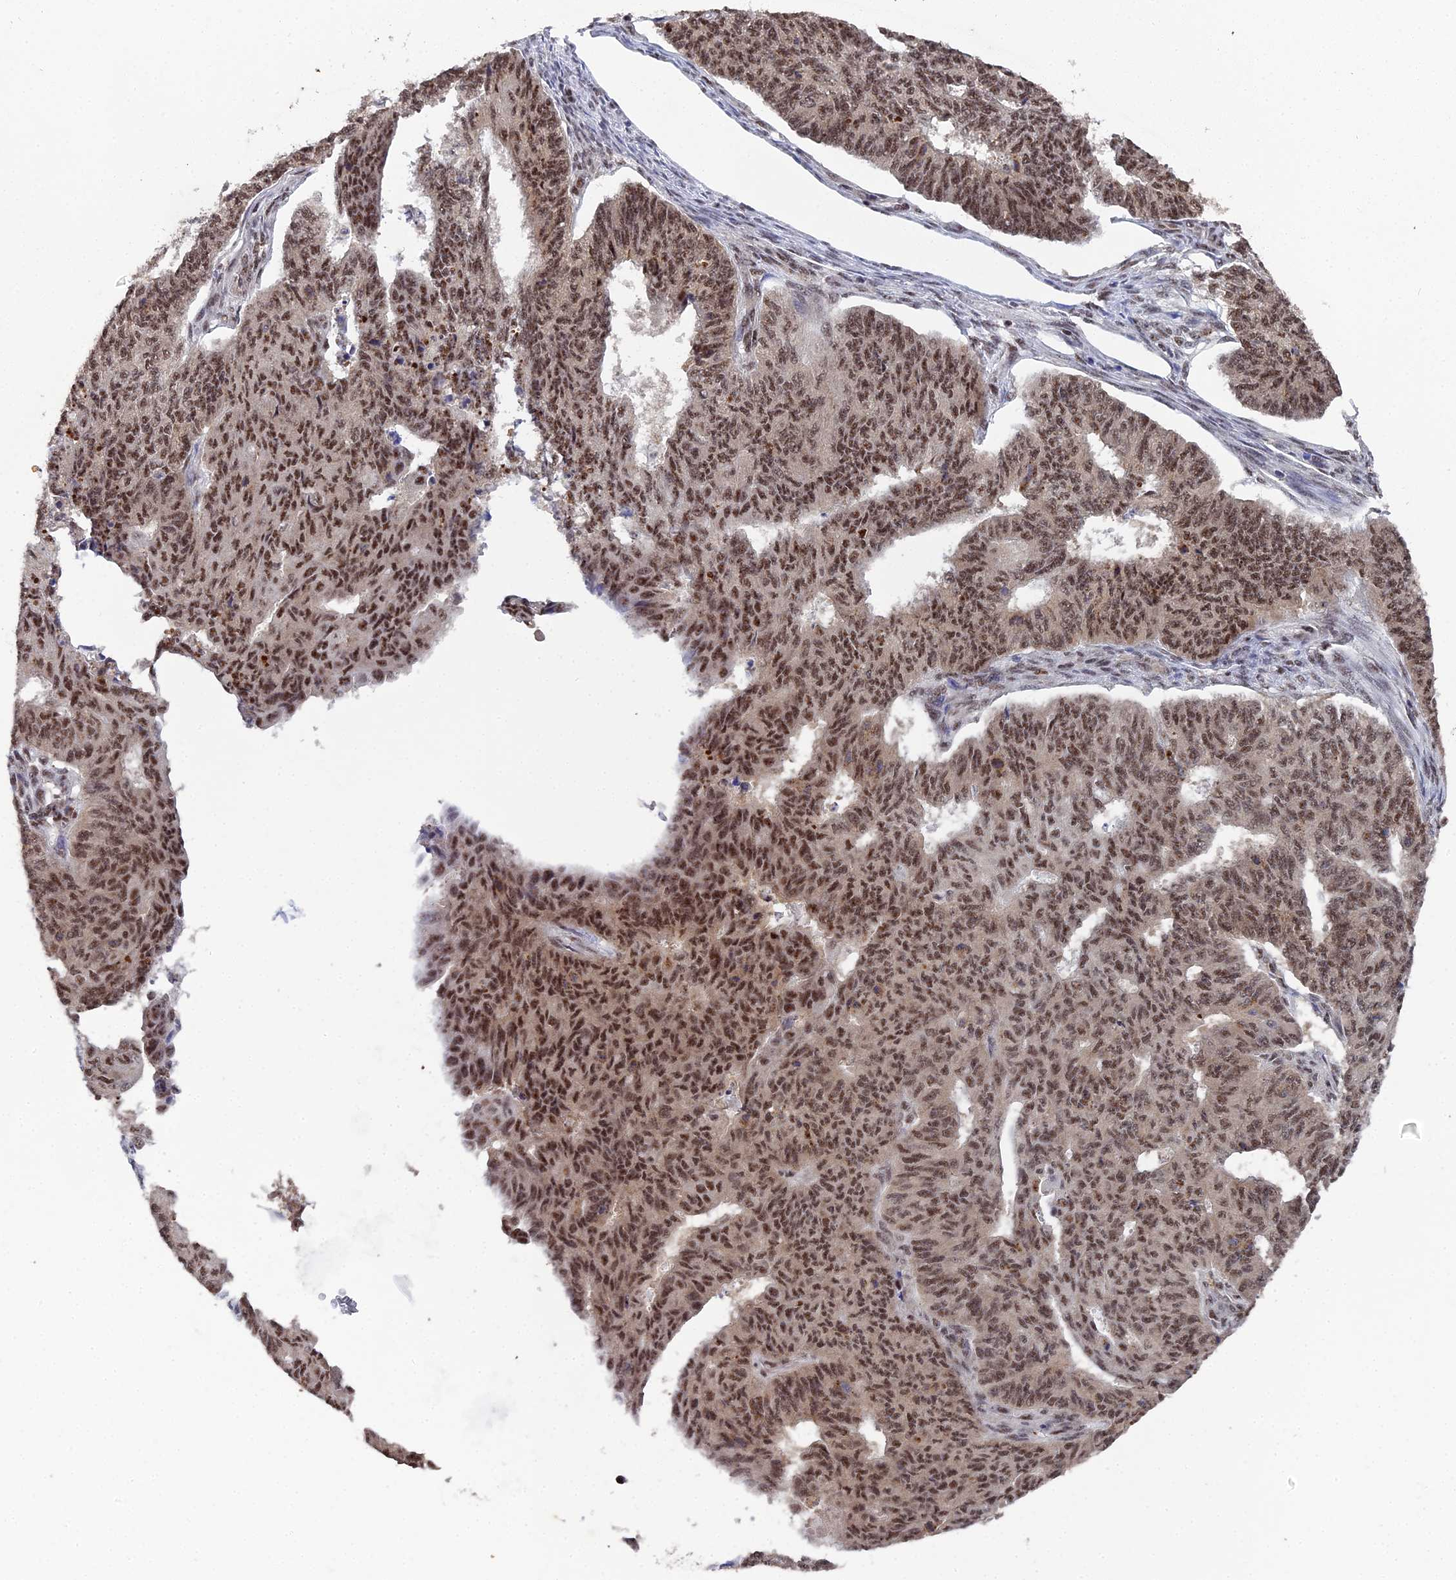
{"staining": {"intensity": "moderate", "quantity": ">75%", "location": "nuclear"}, "tissue": "endometrial cancer", "cell_type": "Tumor cells", "image_type": "cancer", "snomed": [{"axis": "morphology", "description": "Adenocarcinoma, NOS"}, {"axis": "topography", "description": "Endometrium"}], "caption": "Endometrial adenocarcinoma stained with a brown dye shows moderate nuclear positive positivity in about >75% of tumor cells.", "gene": "MAGOHB", "patient": {"sex": "female", "age": 32}}